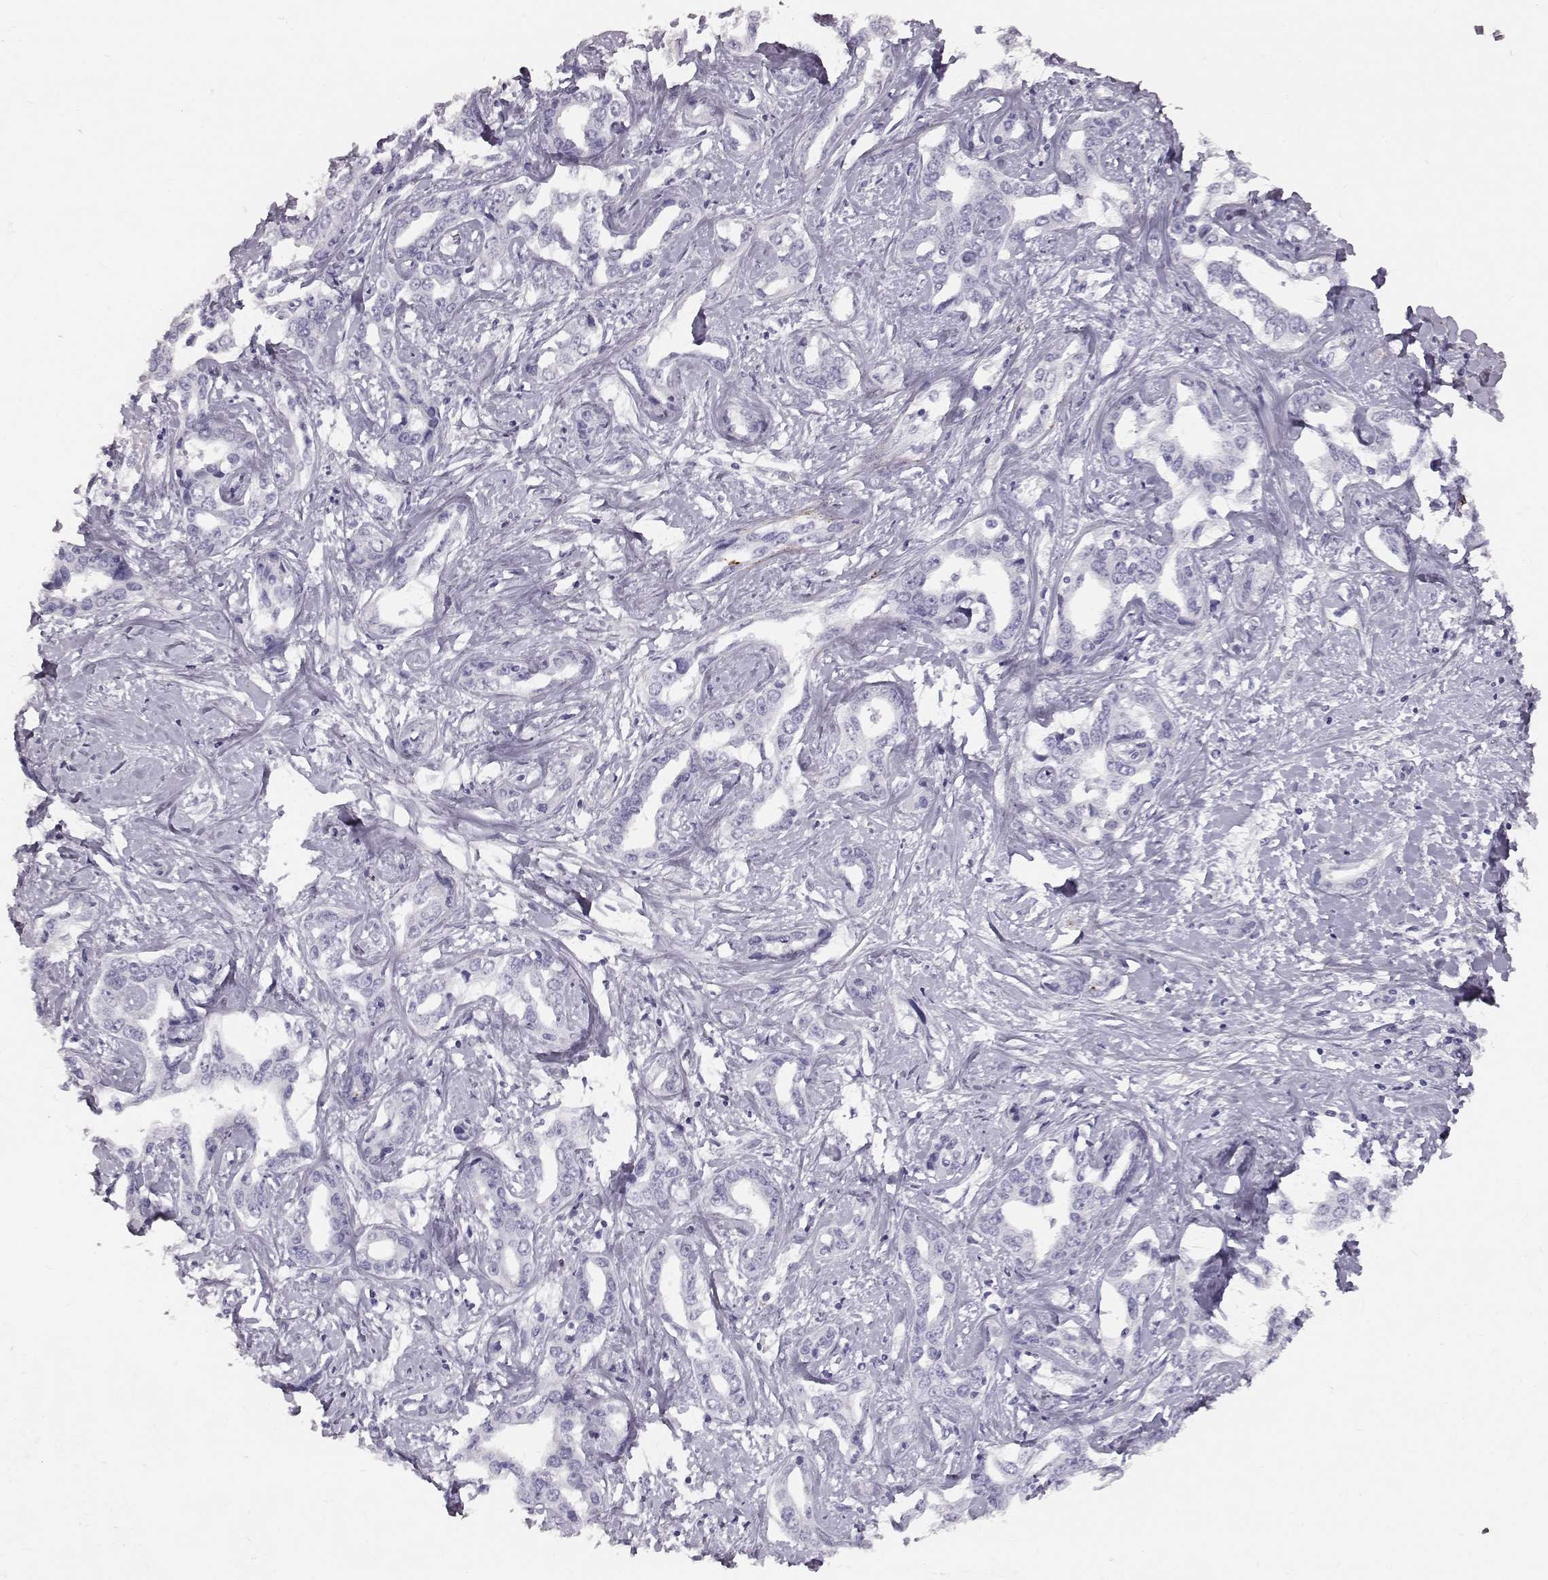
{"staining": {"intensity": "negative", "quantity": "none", "location": "none"}, "tissue": "liver cancer", "cell_type": "Tumor cells", "image_type": "cancer", "snomed": [{"axis": "morphology", "description": "Cholangiocarcinoma"}, {"axis": "topography", "description": "Liver"}], "caption": "A photomicrograph of liver cancer stained for a protein shows no brown staining in tumor cells.", "gene": "KRTAP16-1", "patient": {"sex": "male", "age": 59}}